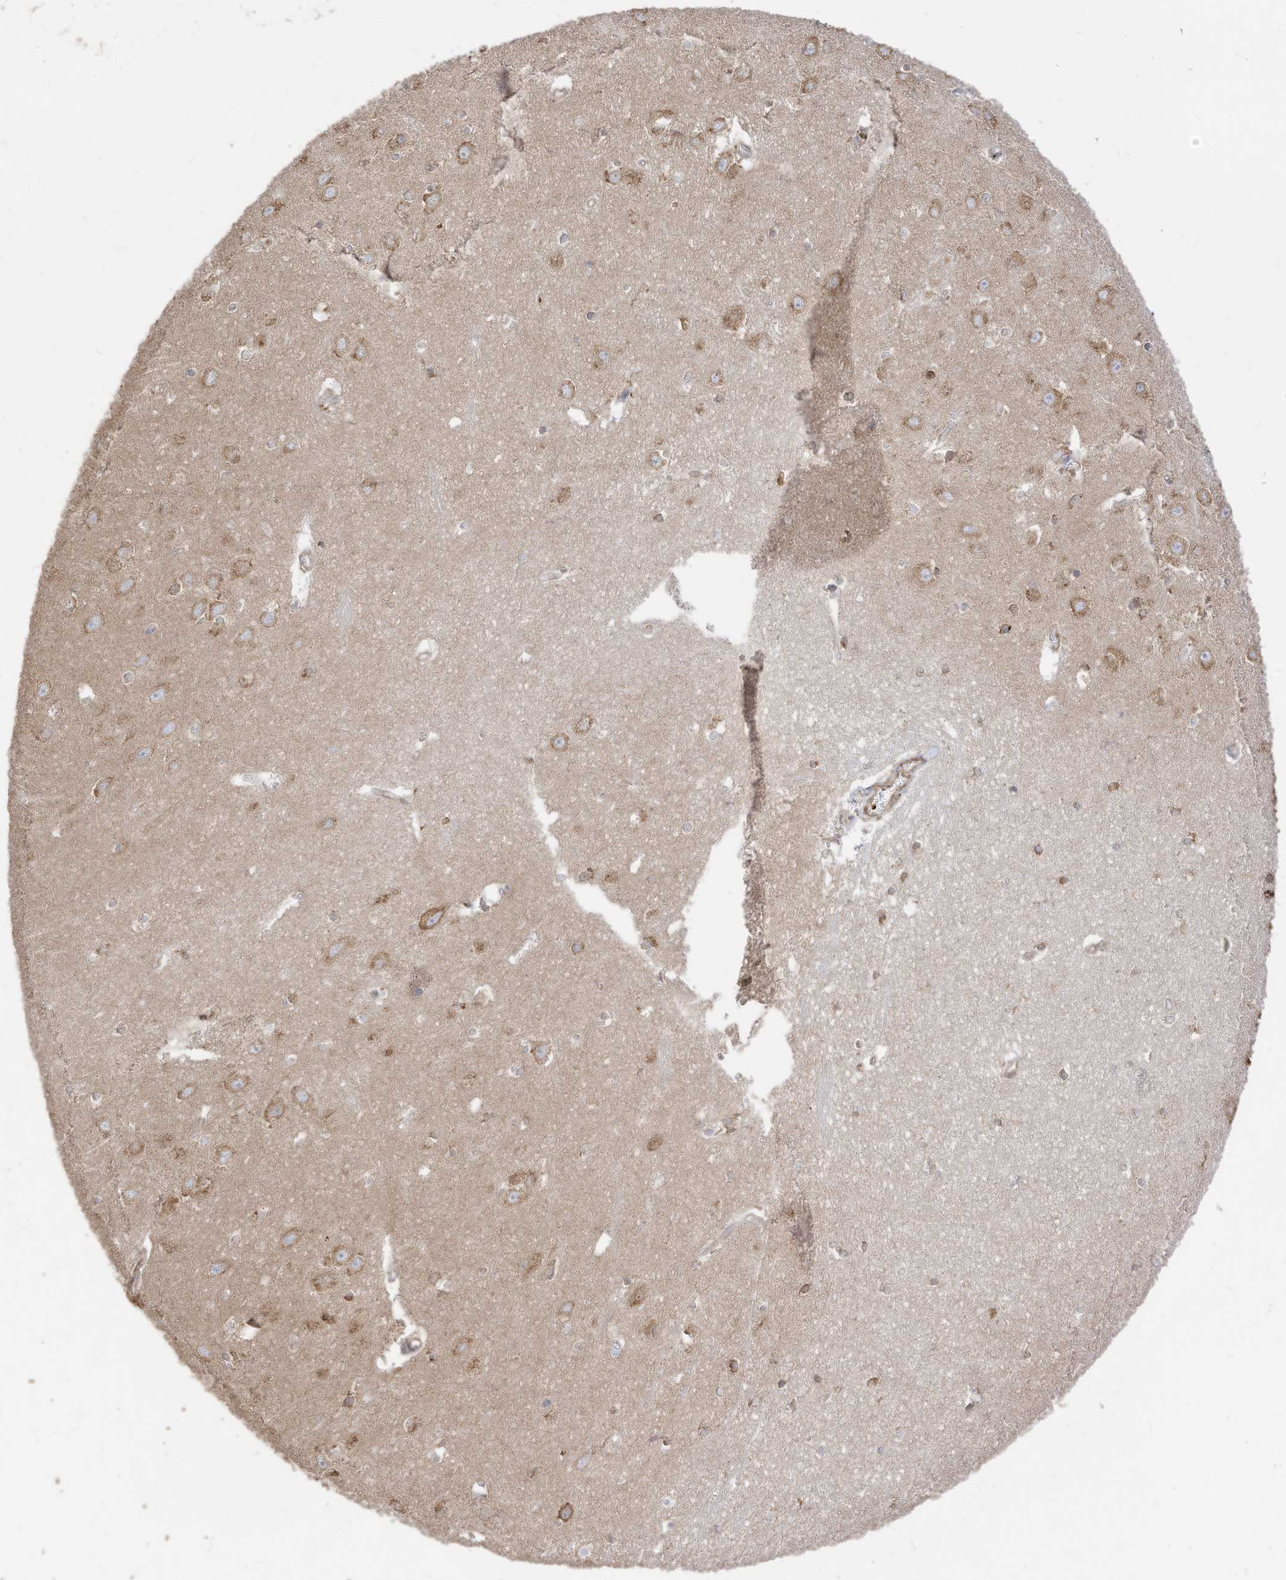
{"staining": {"intensity": "weak", "quantity": "<25%", "location": "cytoplasmic/membranous"}, "tissue": "hippocampus", "cell_type": "Glial cells", "image_type": "normal", "snomed": [{"axis": "morphology", "description": "Normal tissue, NOS"}, {"axis": "topography", "description": "Hippocampus"}], "caption": "High magnification brightfield microscopy of unremarkable hippocampus stained with DAB (brown) and counterstained with hematoxylin (blue): glial cells show no significant expression.", "gene": "TRNAU1AP", "patient": {"sex": "female", "age": 64}}